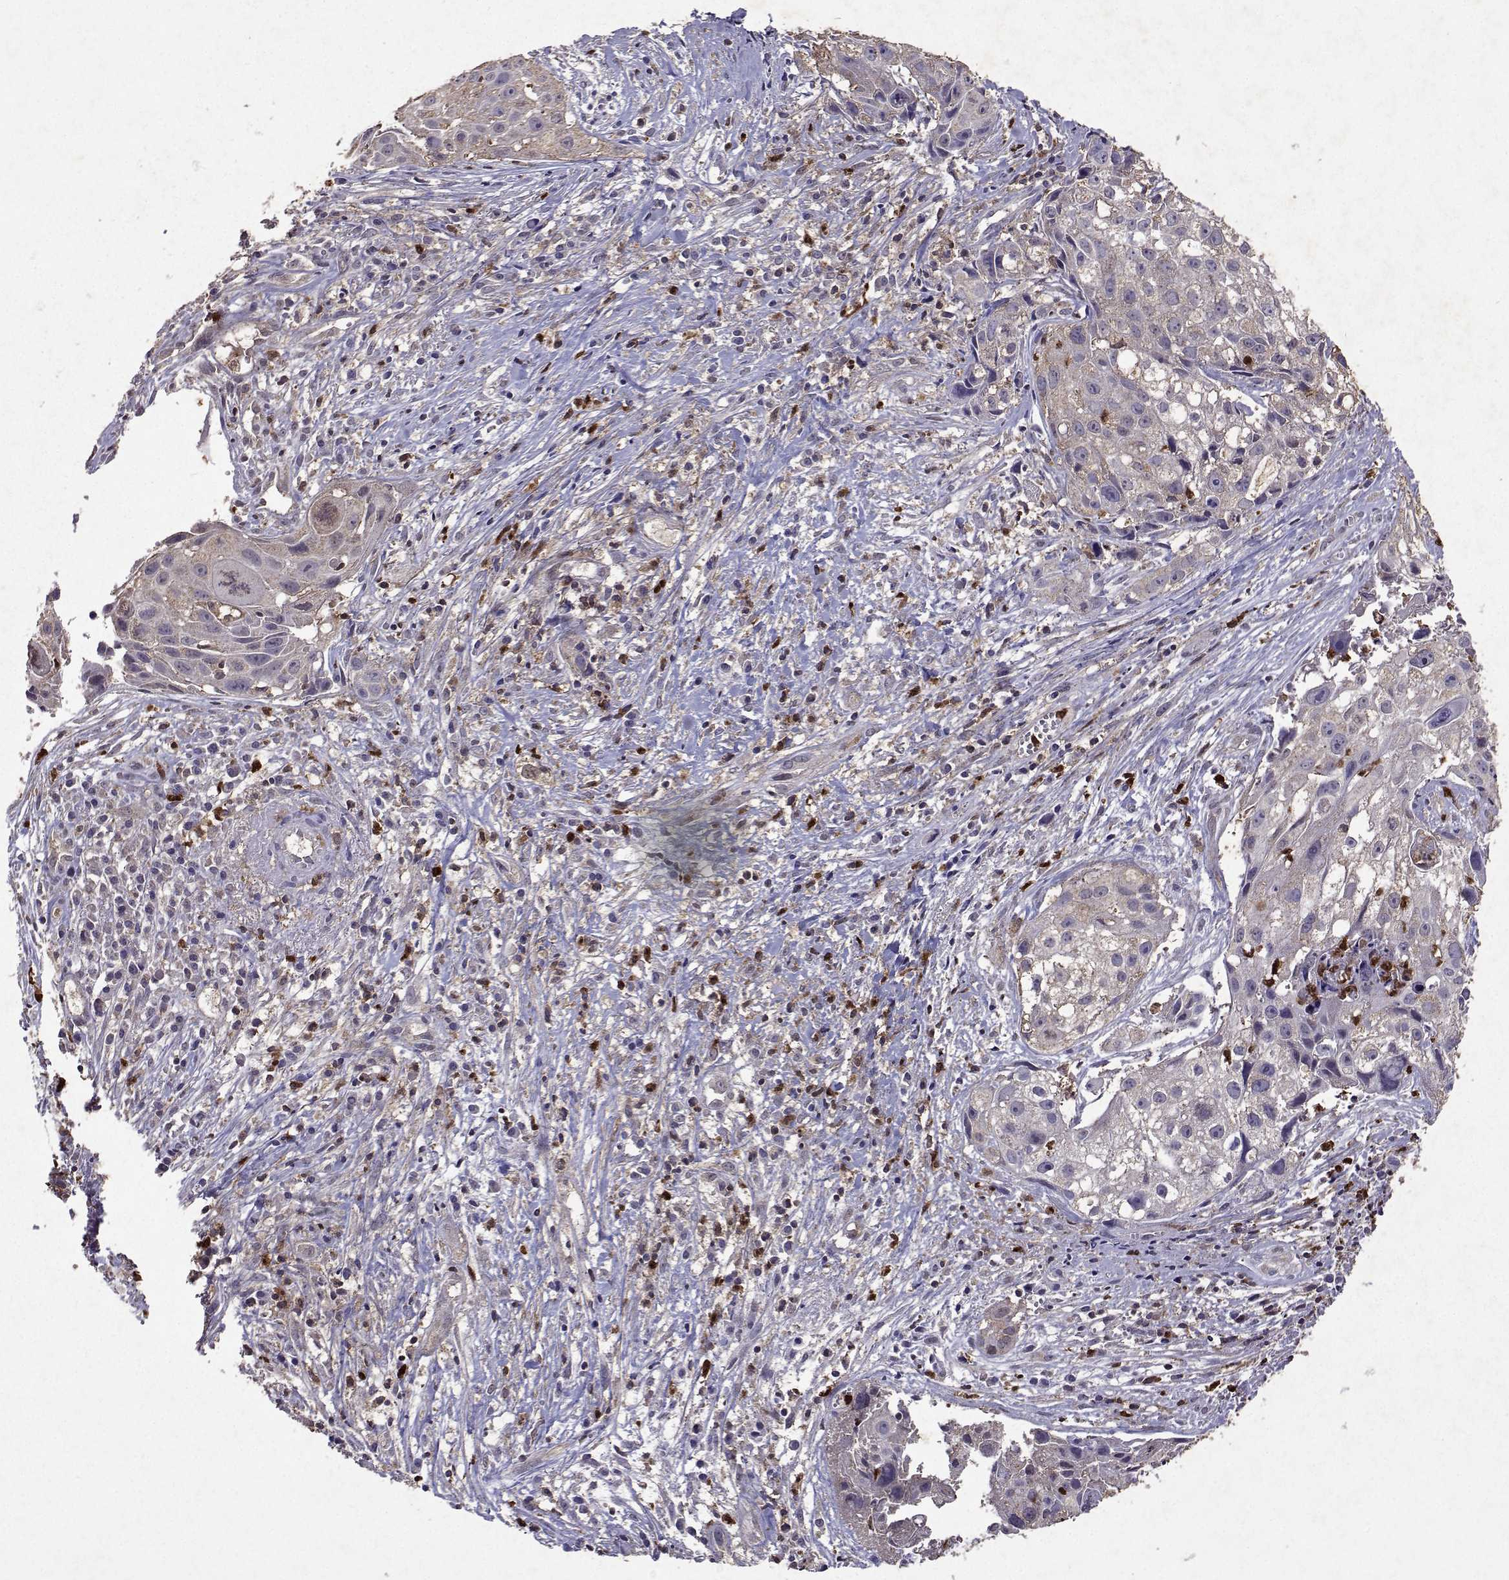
{"staining": {"intensity": "negative", "quantity": "none", "location": "none"}, "tissue": "cervical cancer", "cell_type": "Tumor cells", "image_type": "cancer", "snomed": [{"axis": "morphology", "description": "Squamous cell carcinoma, NOS"}, {"axis": "topography", "description": "Cervix"}], "caption": "This is an IHC image of cervical squamous cell carcinoma. There is no positivity in tumor cells.", "gene": "APAF1", "patient": {"sex": "female", "age": 53}}